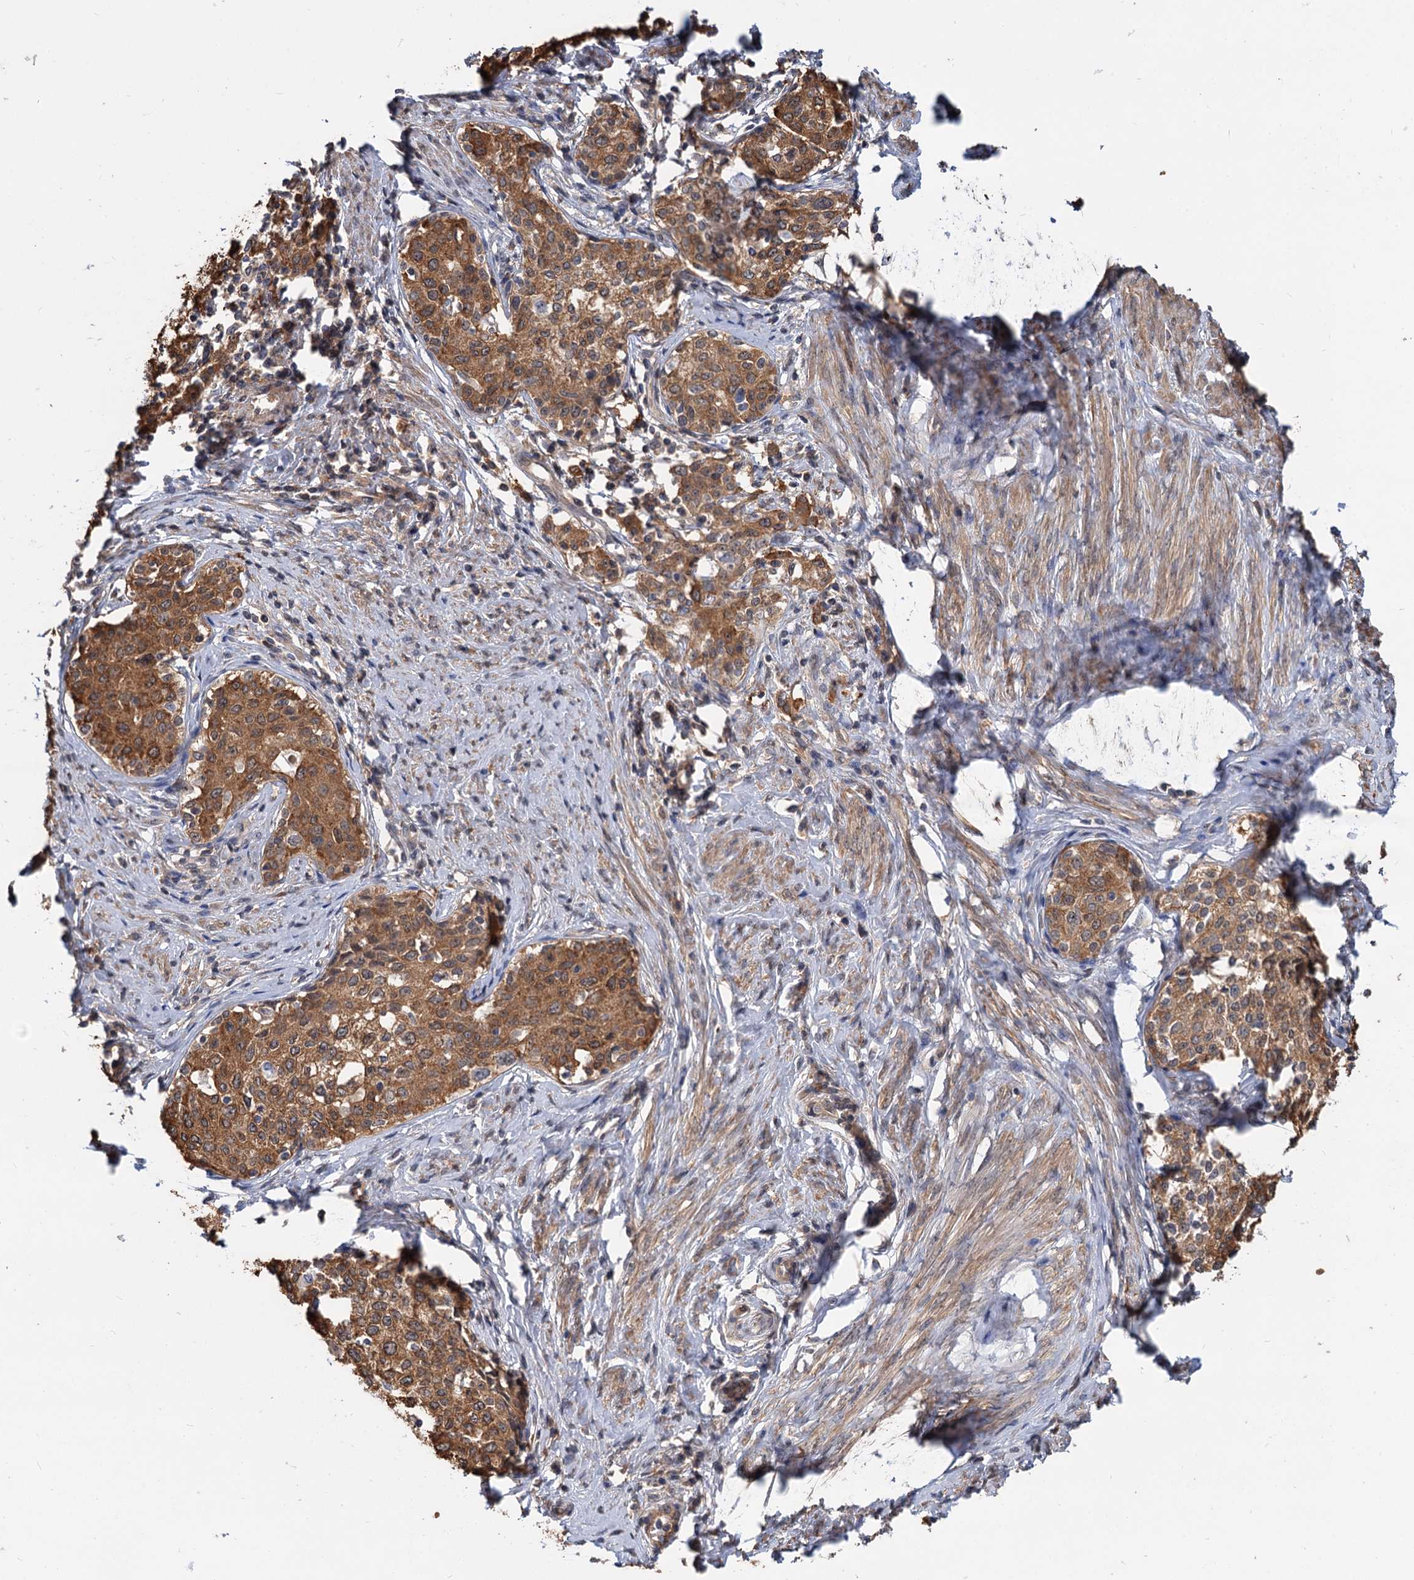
{"staining": {"intensity": "strong", "quantity": ">75%", "location": "cytoplasmic/membranous"}, "tissue": "cervical cancer", "cell_type": "Tumor cells", "image_type": "cancer", "snomed": [{"axis": "morphology", "description": "Squamous cell carcinoma, NOS"}, {"axis": "morphology", "description": "Adenocarcinoma, NOS"}, {"axis": "topography", "description": "Cervix"}], "caption": "Immunohistochemical staining of cervical cancer displays high levels of strong cytoplasmic/membranous expression in approximately >75% of tumor cells.", "gene": "SNX15", "patient": {"sex": "female", "age": 52}}